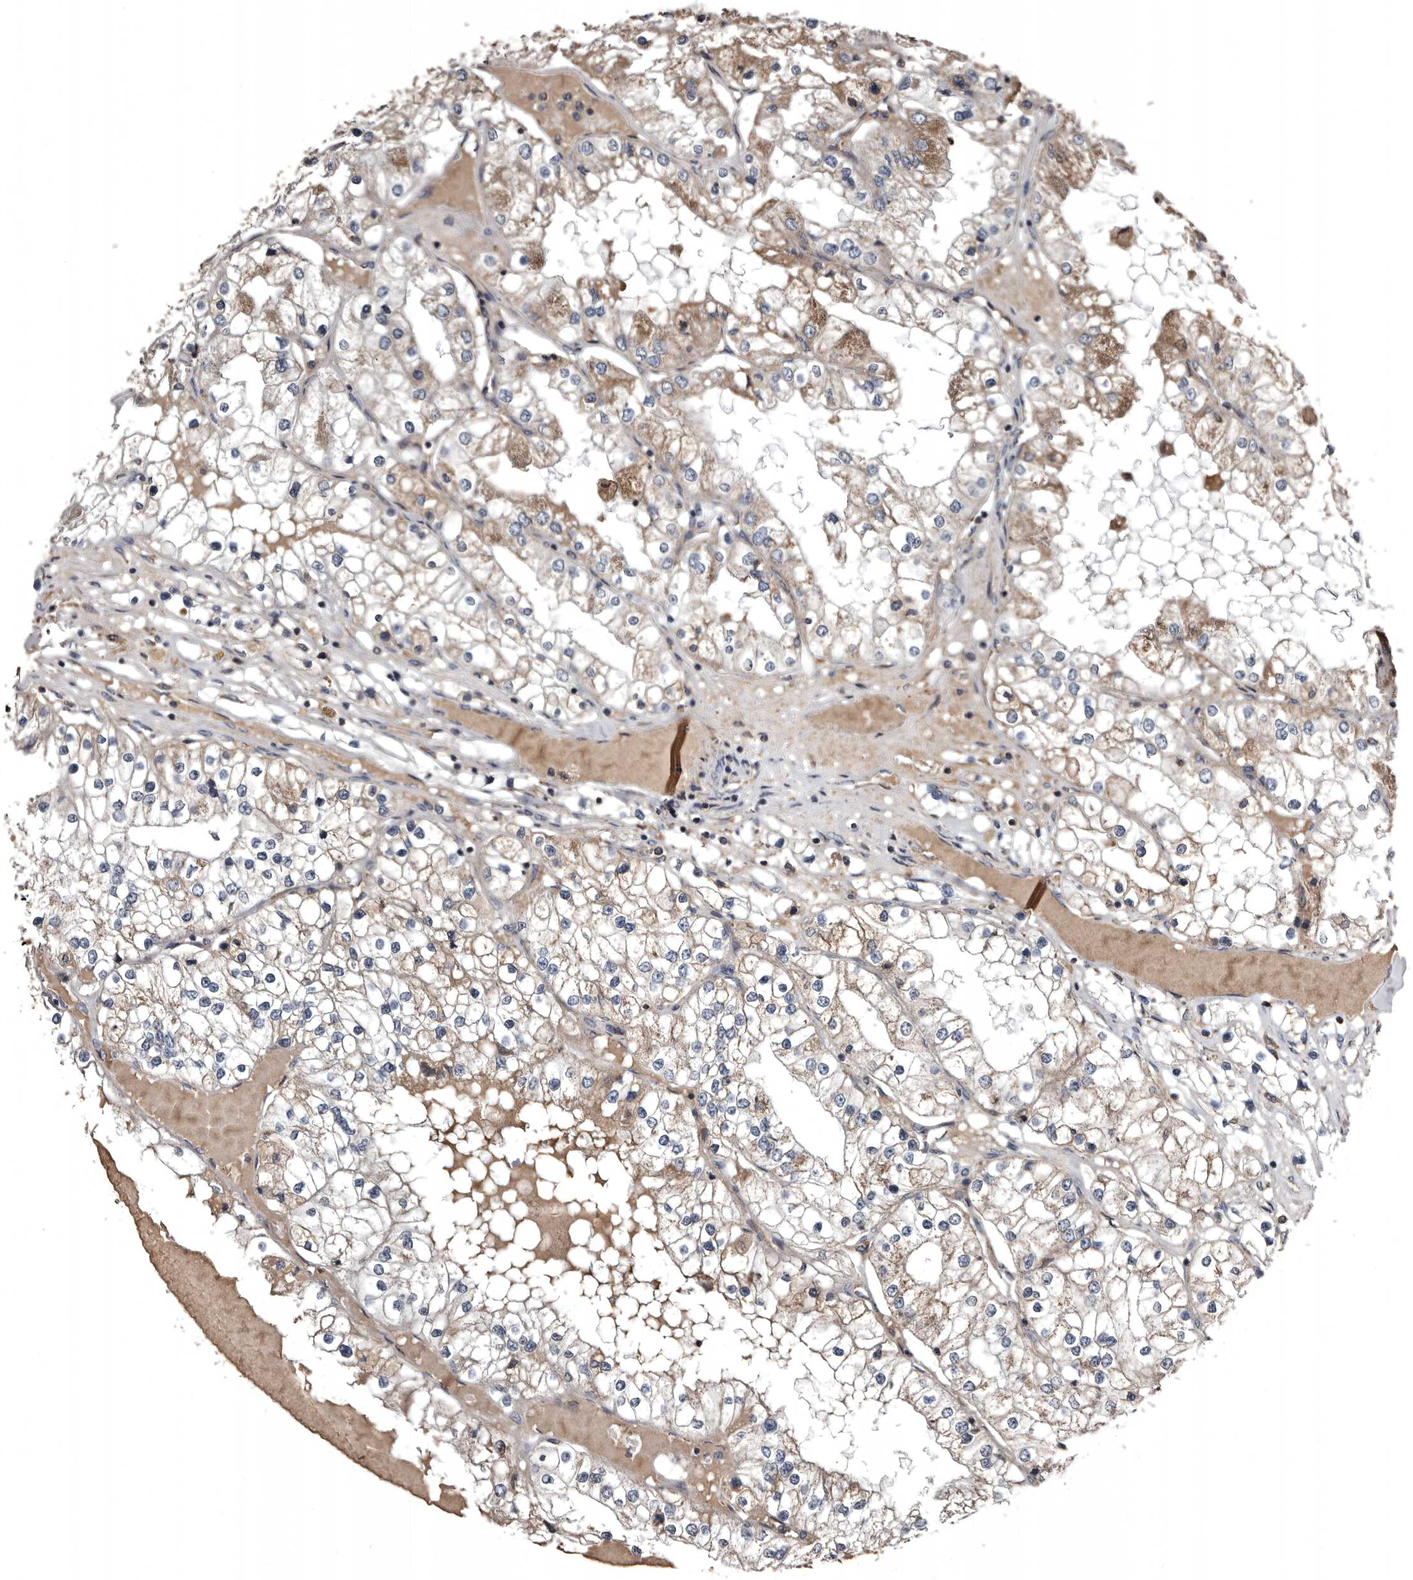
{"staining": {"intensity": "moderate", "quantity": ">75%", "location": "cytoplasmic/membranous"}, "tissue": "renal cancer", "cell_type": "Tumor cells", "image_type": "cancer", "snomed": [{"axis": "morphology", "description": "Adenocarcinoma, NOS"}, {"axis": "topography", "description": "Kidney"}], "caption": "An immunohistochemistry (IHC) histopathology image of tumor tissue is shown. Protein staining in brown labels moderate cytoplasmic/membranous positivity in renal cancer (adenocarcinoma) within tumor cells. The protein of interest is shown in brown color, while the nuclei are stained blue.", "gene": "GREB1", "patient": {"sex": "male", "age": 68}}